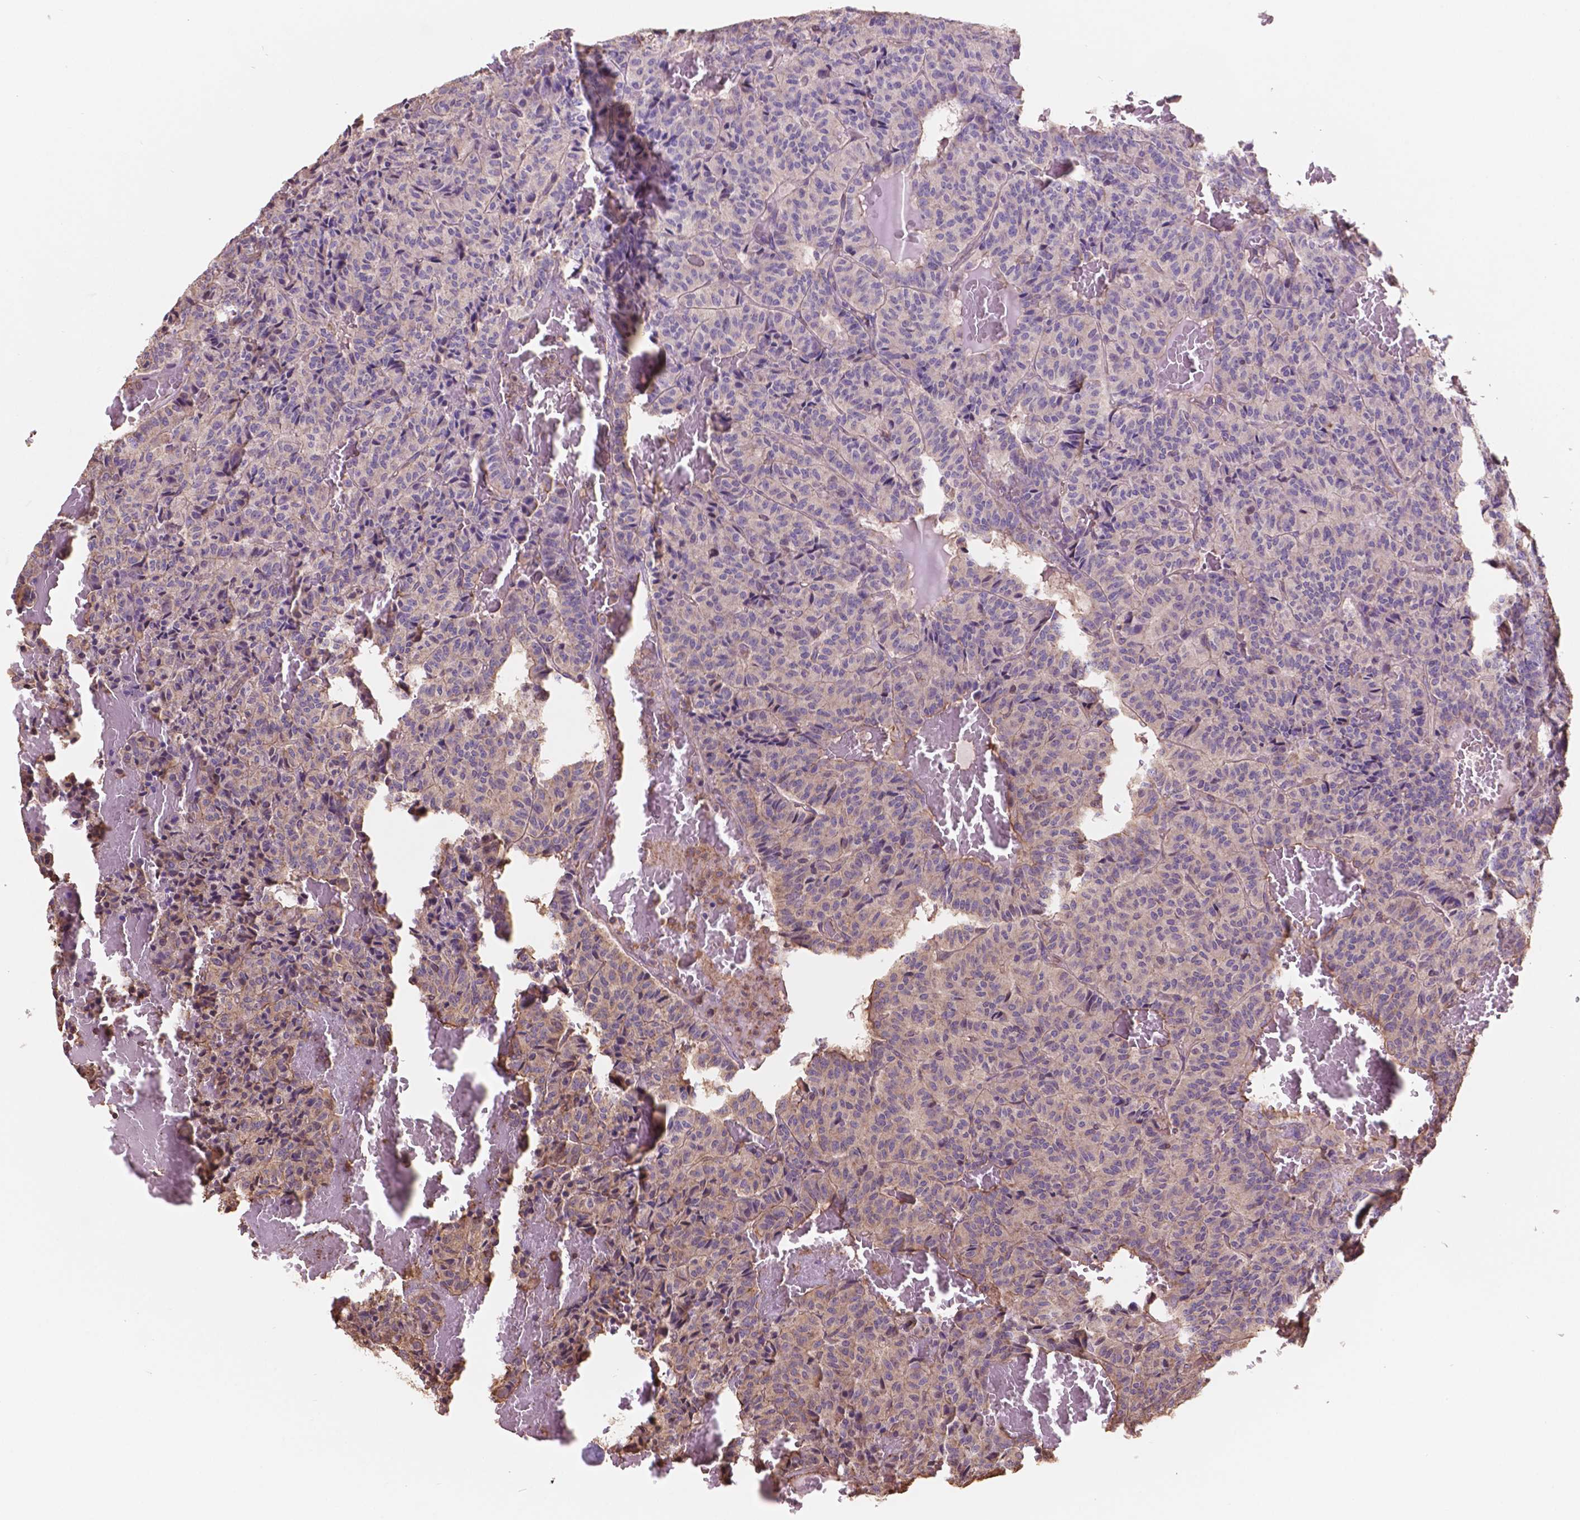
{"staining": {"intensity": "weak", "quantity": "25%-75%", "location": "cytoplasmic/membranous"}, "tissue": "carcinoid", "cell_type": "Tumor cells", "image_type": "cancer", "snomed": [{"axis": "morphology", "description": "Carcinoid, malignant, NOS"}, {"axis": "topography", "description": "Lung"}], "caption": "Carcinoid stained with DAB (3,3'-diaminobenzidine) IHC displays low levels of weak cytoplasmic/membranous positivity in about 25%-75% of tumor cells.", "gene": "NIPA2", "patient": {"sex": "male", "age": 70}}